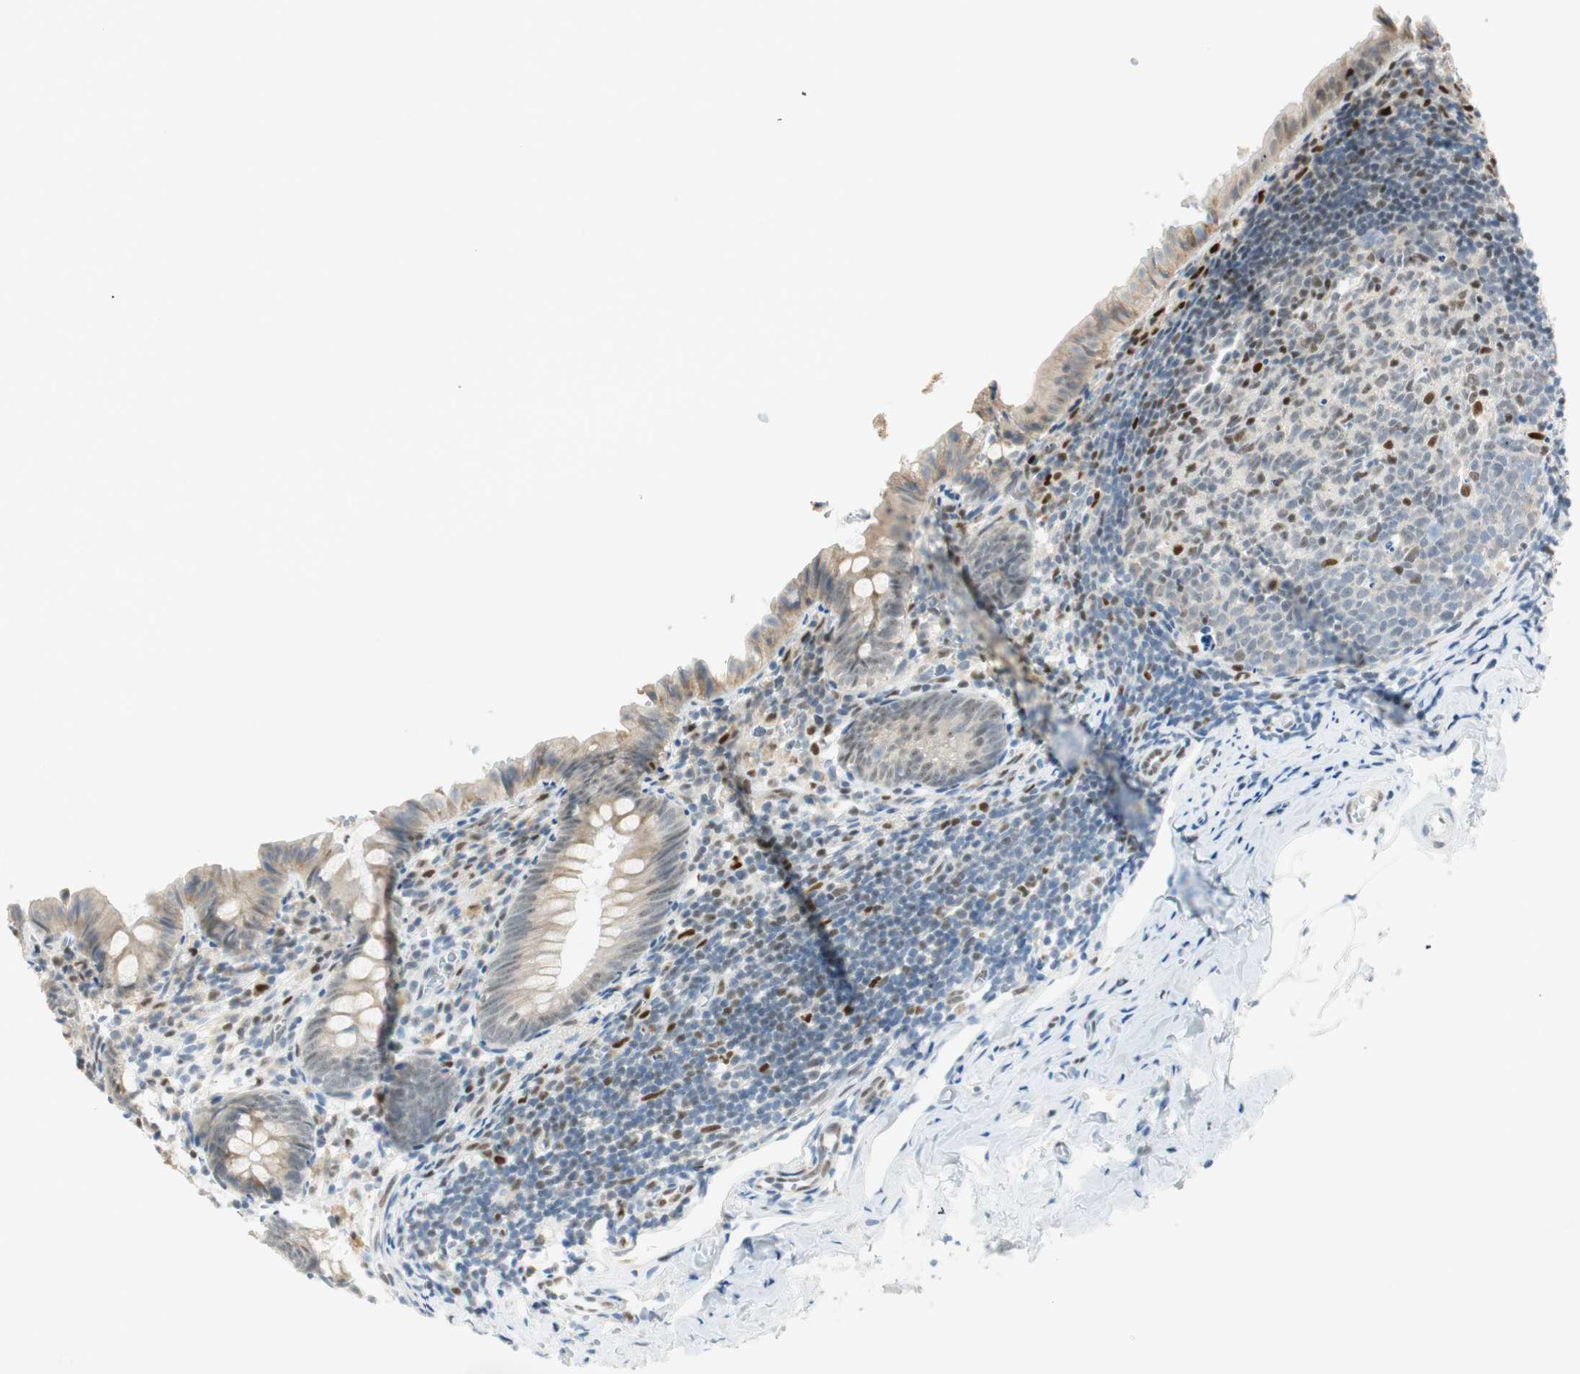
{"staining": {"intensity": "weak", "quantity": "<25%", "location": "cytoplasmic/membranous"}, "tissue": "appendix", "cell_type": "Glandular cells", "image_type": "normal", "snomed": [{"axis": "morphology", "description": "Normal tissue, NOS"}, {"axis": "topography", "description": "Appendix"}], "caption": "IHC histopathology image of normal appendix stained for a protein (brown), which displays no positivity in glandular cells.", "gene": "MSX2", "patient": {"sex": "female", "age": 10}}